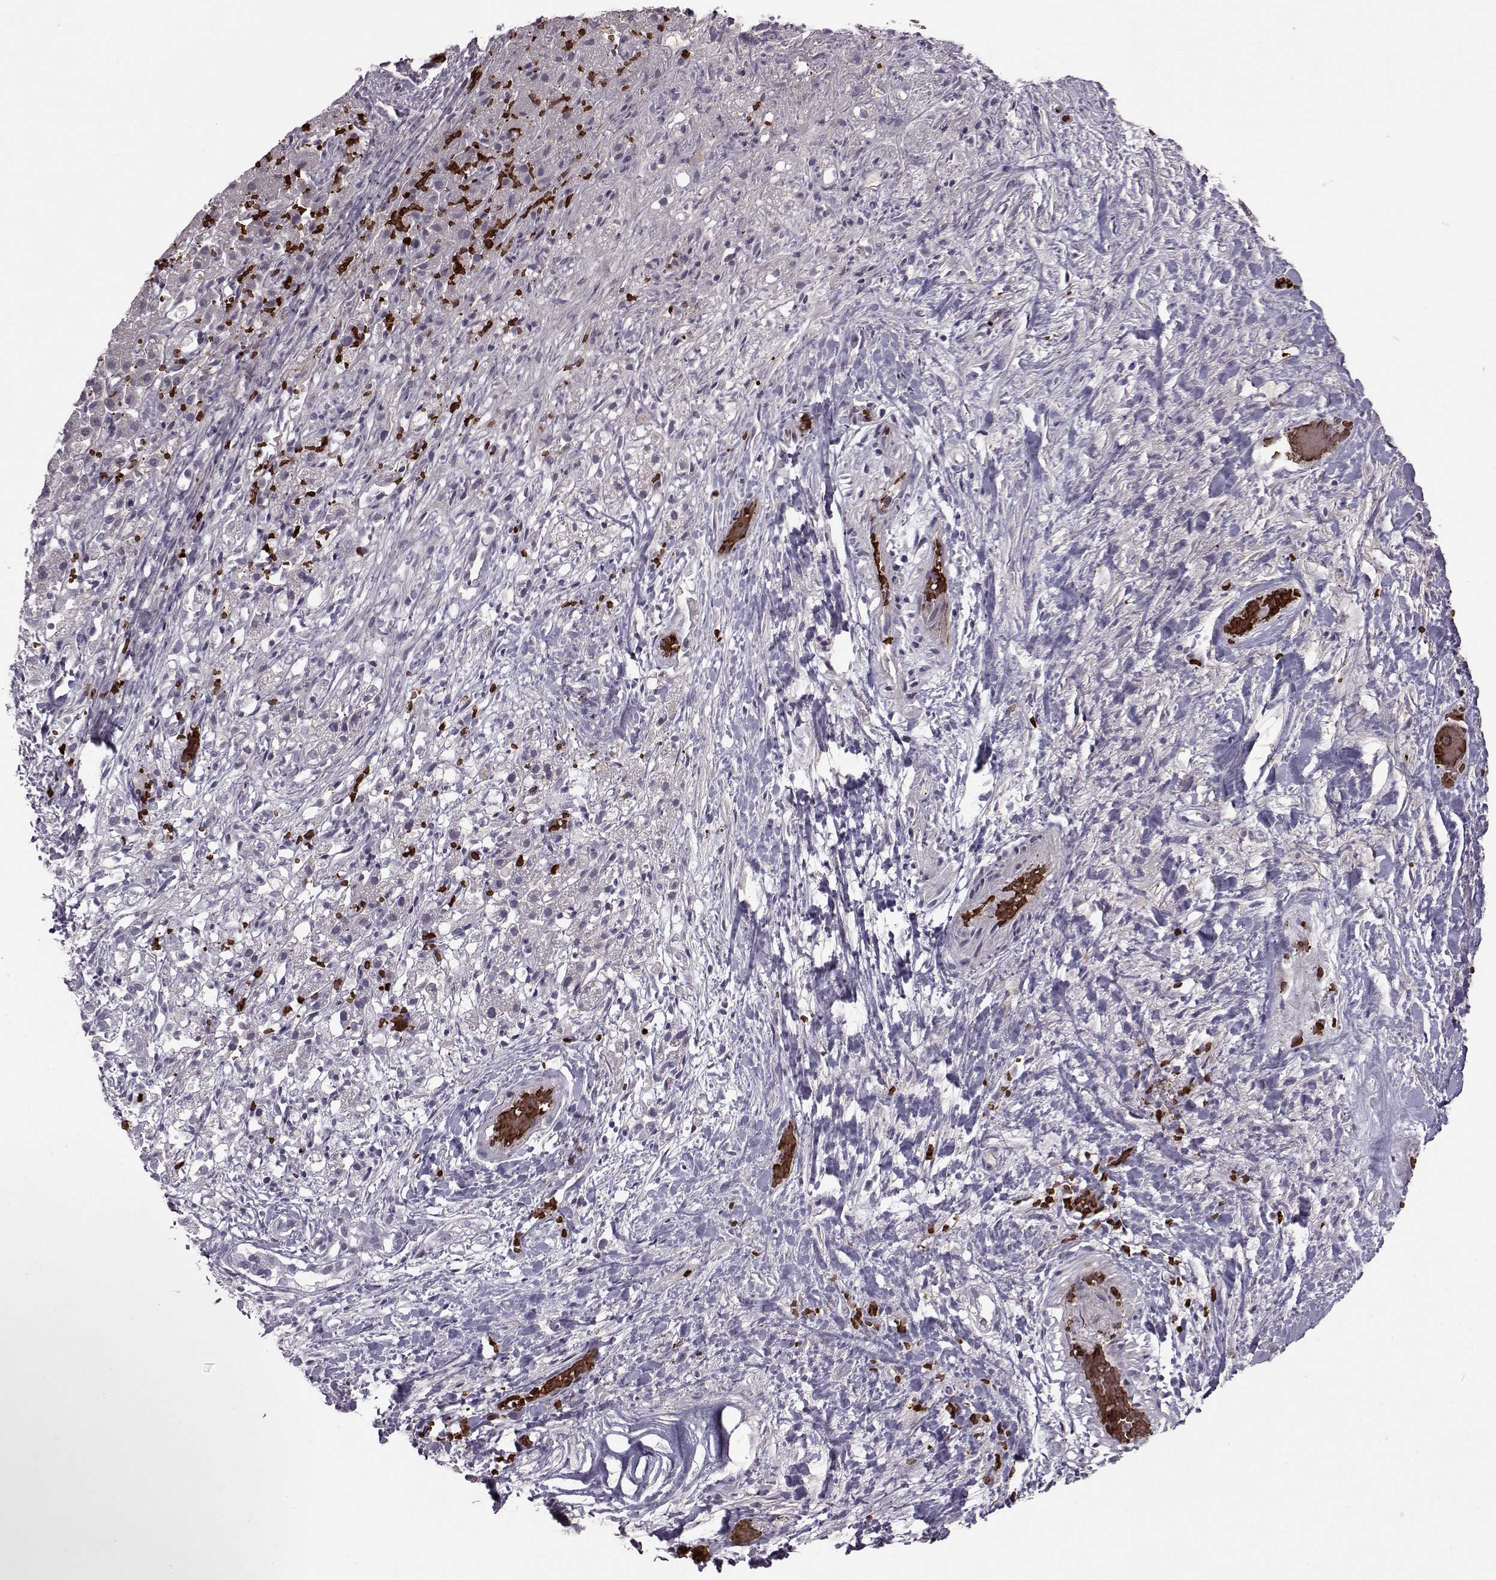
{"staining": {"intensity": "negative", "quantity": "none", "location": "none"}, "tissue": "liver cancer", "cell_type": "Tumor cells", "image_type": "cancer", "snomed": [{"axis": "morphology", "description": "Cholangiocarcinoma"}, {"axis": "topography", "description": "Liver"}], "caption": "Liver cholangiocarcinoma was stained to show a protein in brown. There is no significant expression in tumor cells.", "gene": "PROP1", "patient": {"sex": "female", "age": 52}}